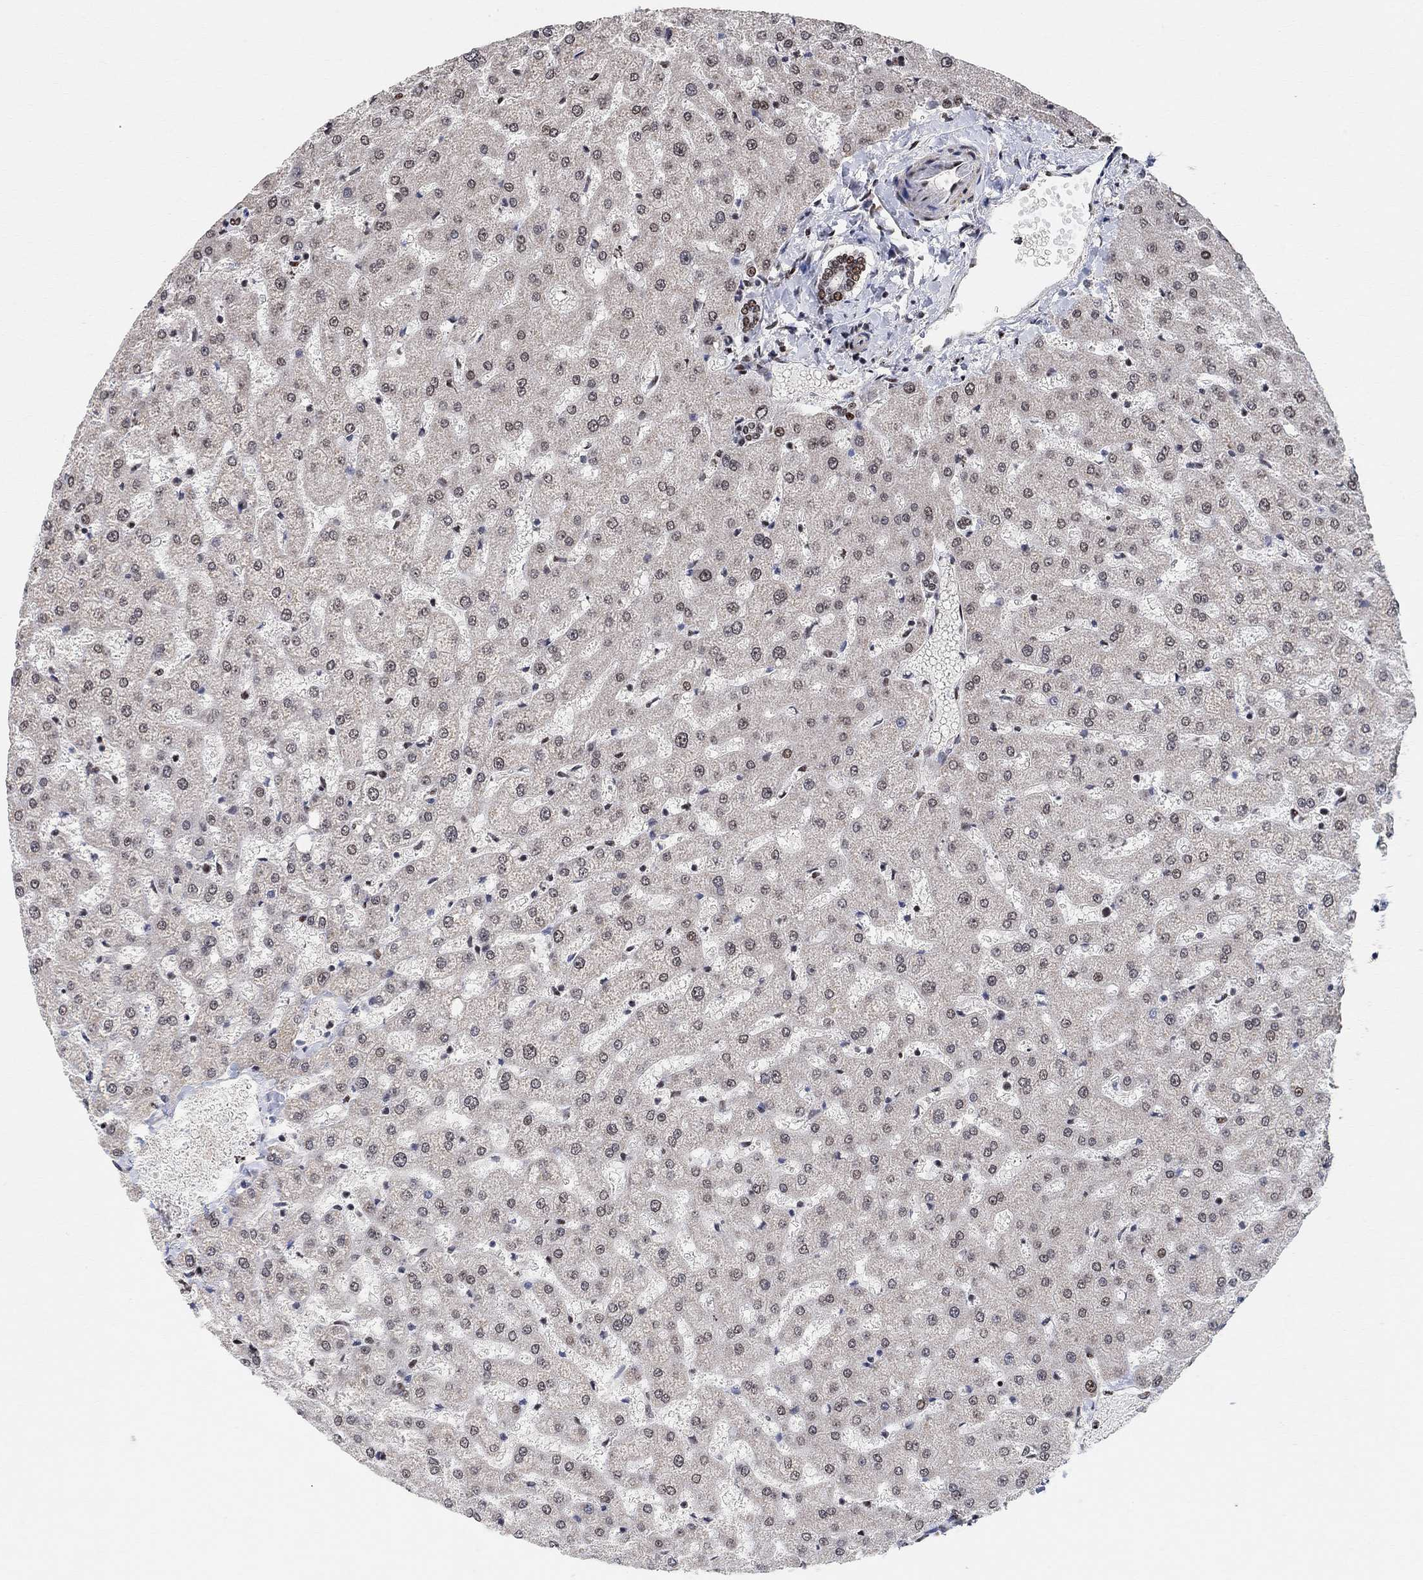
{"staining": {"intensity": "strong", "quantity": "<25%", "location": "nuclear"}, "tissue": "liver", "cell_type": "Cholangiocytes", "image_type": "normal", "snomed": [{"axis": "morphology", "description": "Normal tissue, NOS"}, {"axis": "topography", "description": "Liver"}], "caption": "Immunohistochemical staining of normal liver demonstrates <25% levels of strong nuclear protein staining in approximately <25% of cholangiocytes.", "gene": "E4F1", "patient": {"sex": "female", "age": 50}}